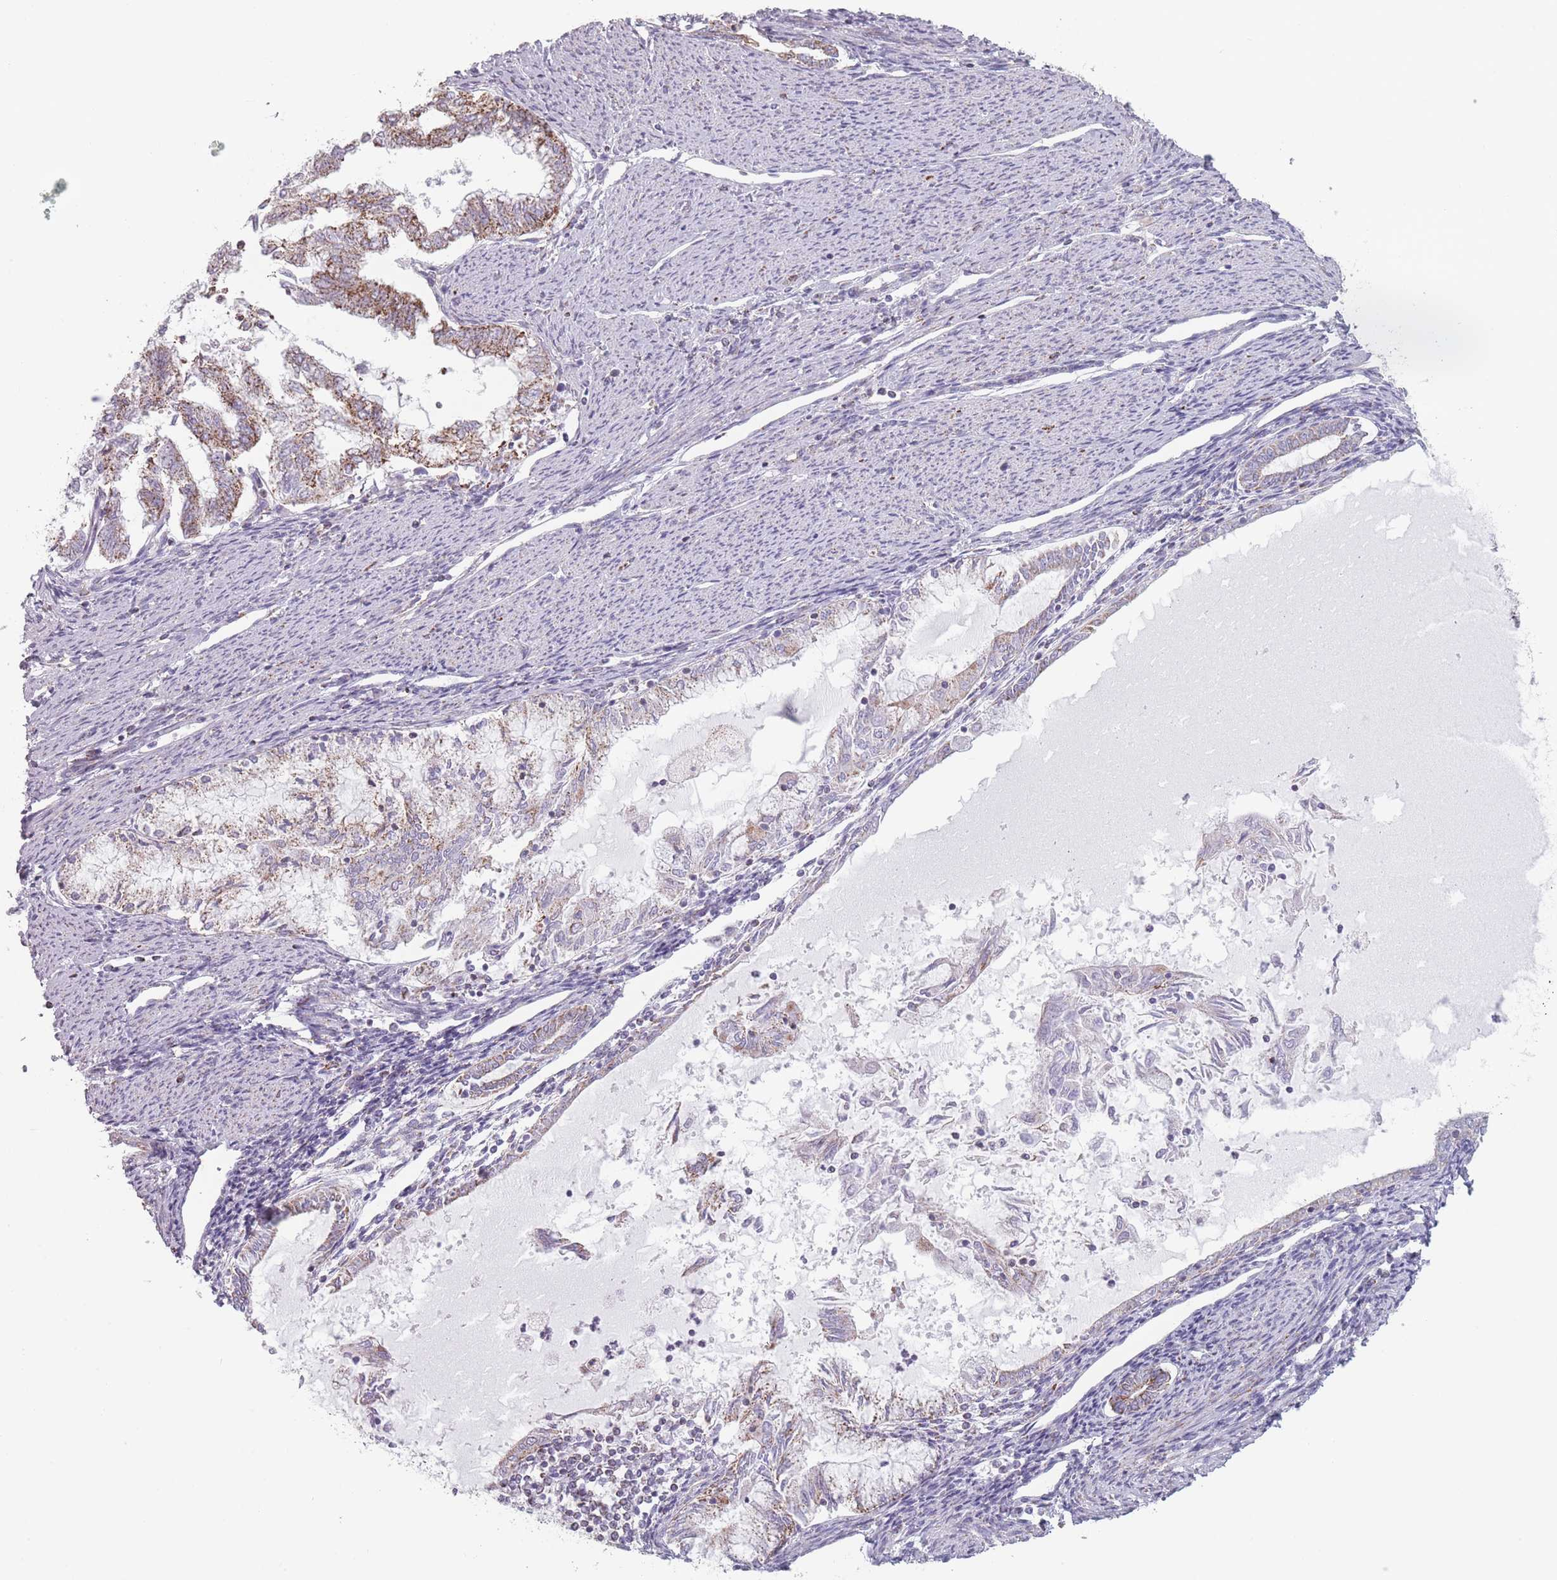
{"staining": {"intensity": "moderate", "quantity": "25%-75%", "location": "cytoplasmic/membranous"}, "tissue": "endometrial cancer", "cell_type": "Tumor cells", "image_type": "cancer", "snomed": [{"axis": "morphology", "description": "Adenocarcinoma, NOS"}, {"axis": "topography", "description": "Endometrium"}], "caption": "Tumor cells exhibit moderate cytoplasmic/membranous positivity in approximately 25%-75% of cells in adenocarcinoma (endometrial).", "gene": "DCHS1", "patient": {"sex": "female", "age": 79}}